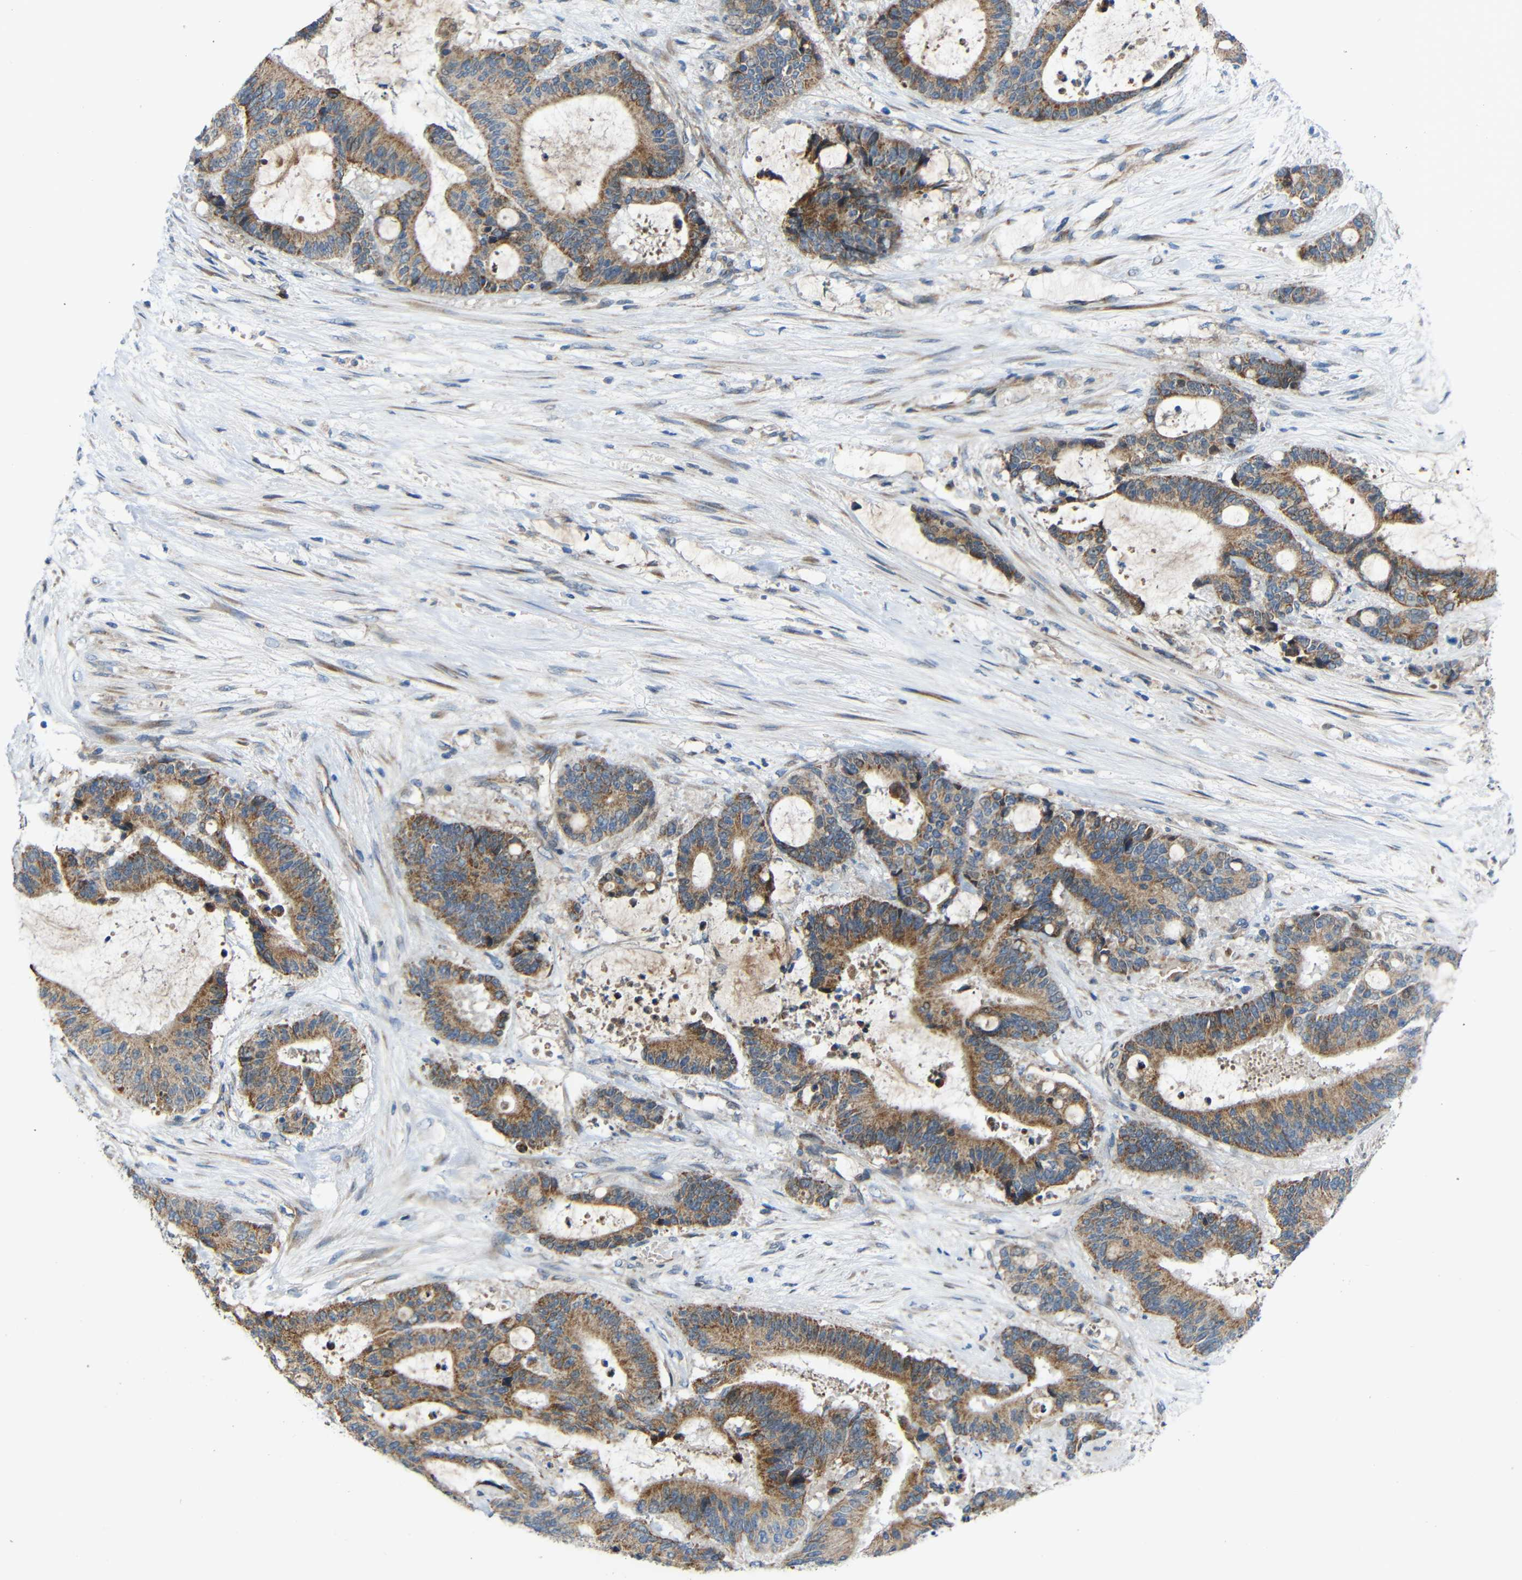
{"staining": {"intensity": "moderate", "quantity": ">75%", "location": "cytoplasmic/membranous"}, "tissue": "liver cancer", "cell_type": "Tumor cells", "image_type": "cancer", "snomed": [{"axis": "morphology", "description": "Normal tissue, NOS"}, {"axis": "morphology", "description": "Cholangiocarcinoma"}, {"axis": "topography", "description": "Liver"}, {"axis": "topography", "description": "Peripheral nerve tissue"}], "caption": "The image demonstrates staining of liver cholangiocarcinoma, revealing moderate cytoplasmic/membranous protein staining (brown color) within tumor cells. The protein of interest is shown in brown color, while the nuclei are stained blue.", "gene": "TMEM25", "patient": {"sex": "female", "age": 73}}